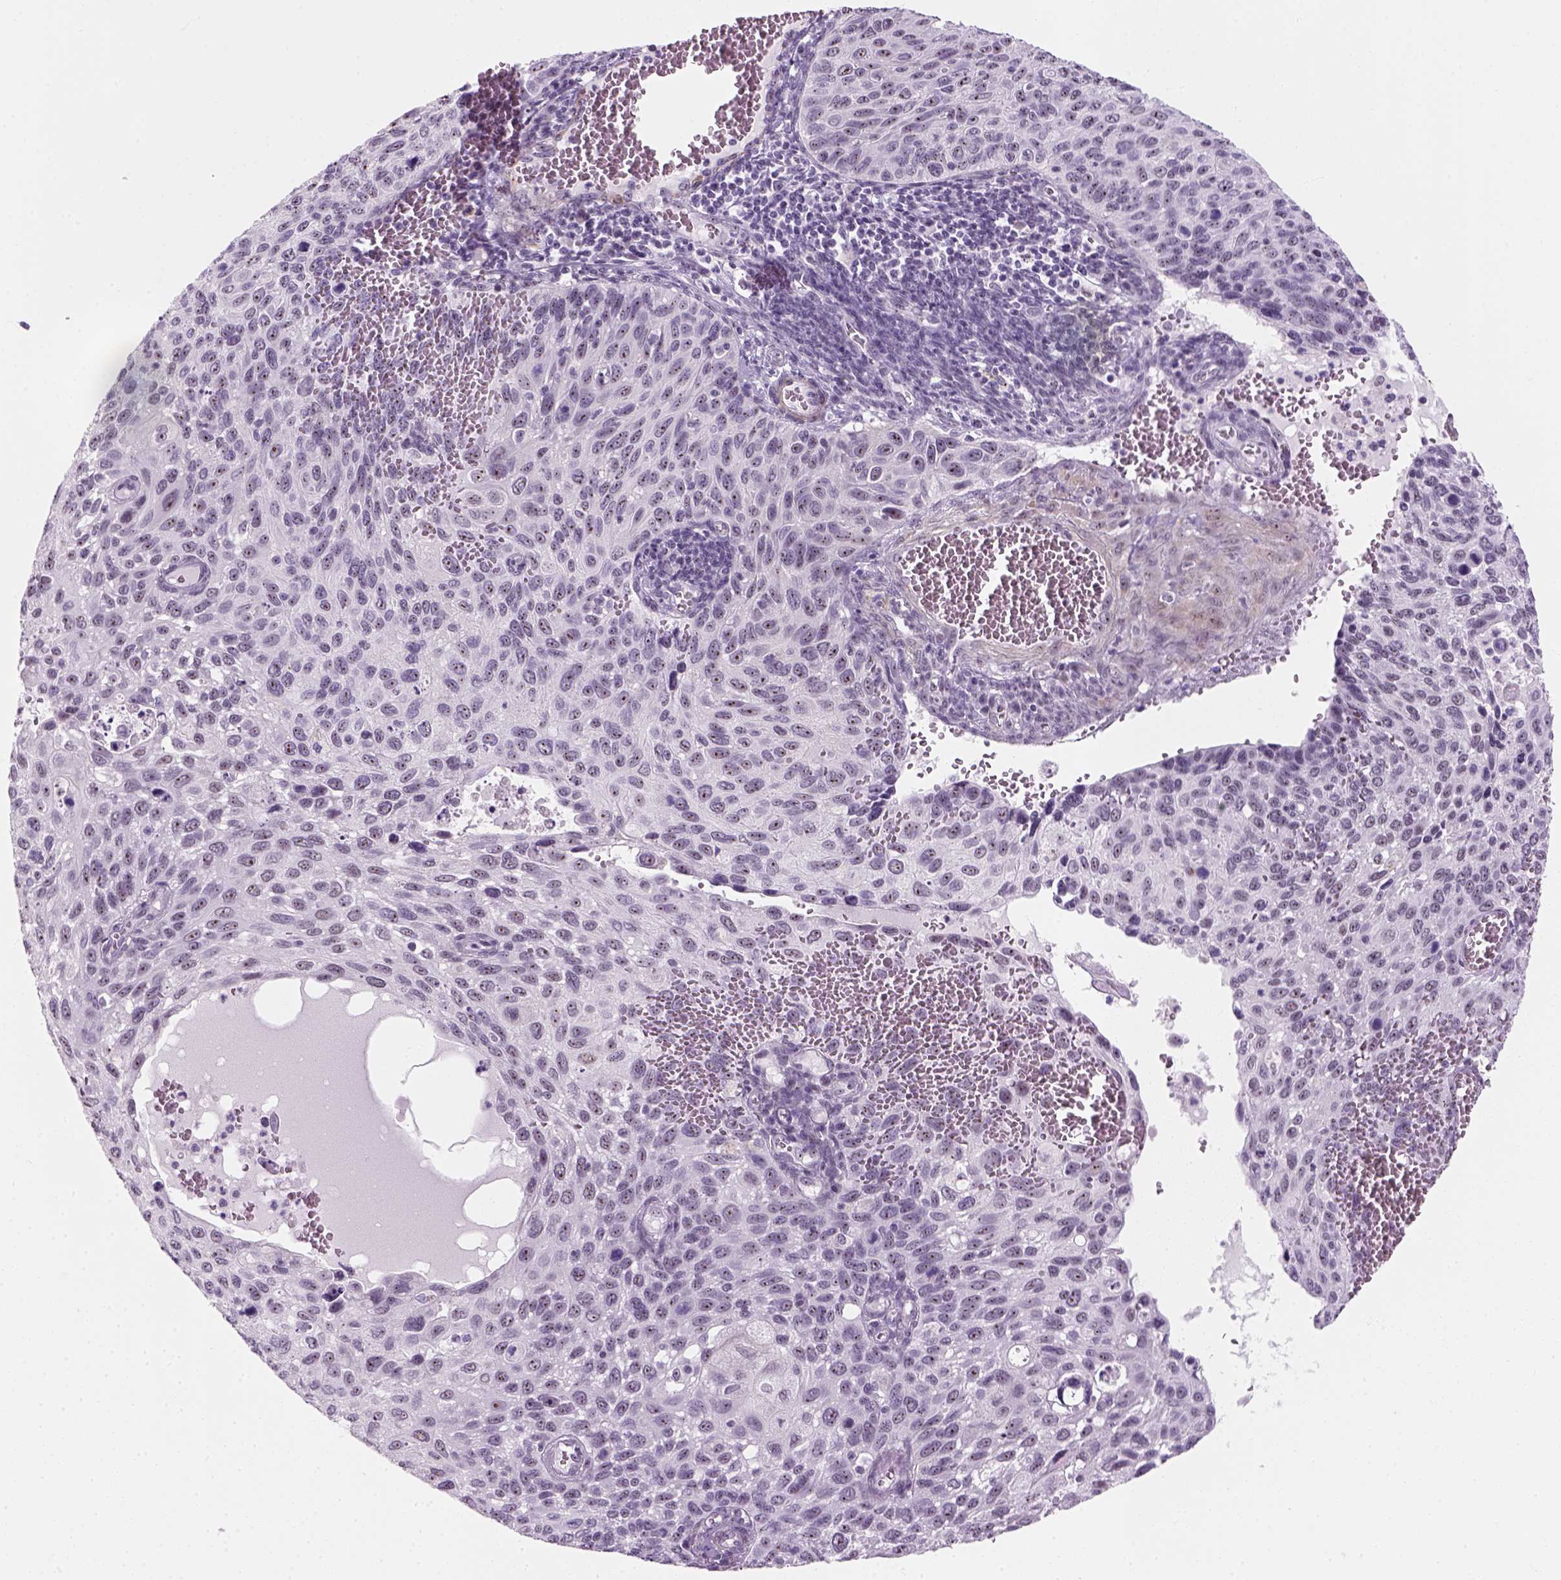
{"staining": {"intensity": "weak", "quantity": "25%-75%", "location": "nuclear"}, "tissue": "cervical cancer", "cell_type": "Tumor cells", "image_type": "cancer", "snomed": [{"axis": "morphology", "description": "Squamous cell carcinoma, NOS"}, {"axis": "topography", "description": "Cervix"}], "caption": "Protein staining shows weak nuclear expression in approximately 25%-75% of tumor cells in cervical cancer (squamous cell carcinoma).", "gene": "ZNF865", "patient": {"sex": "female", "age": 70}}